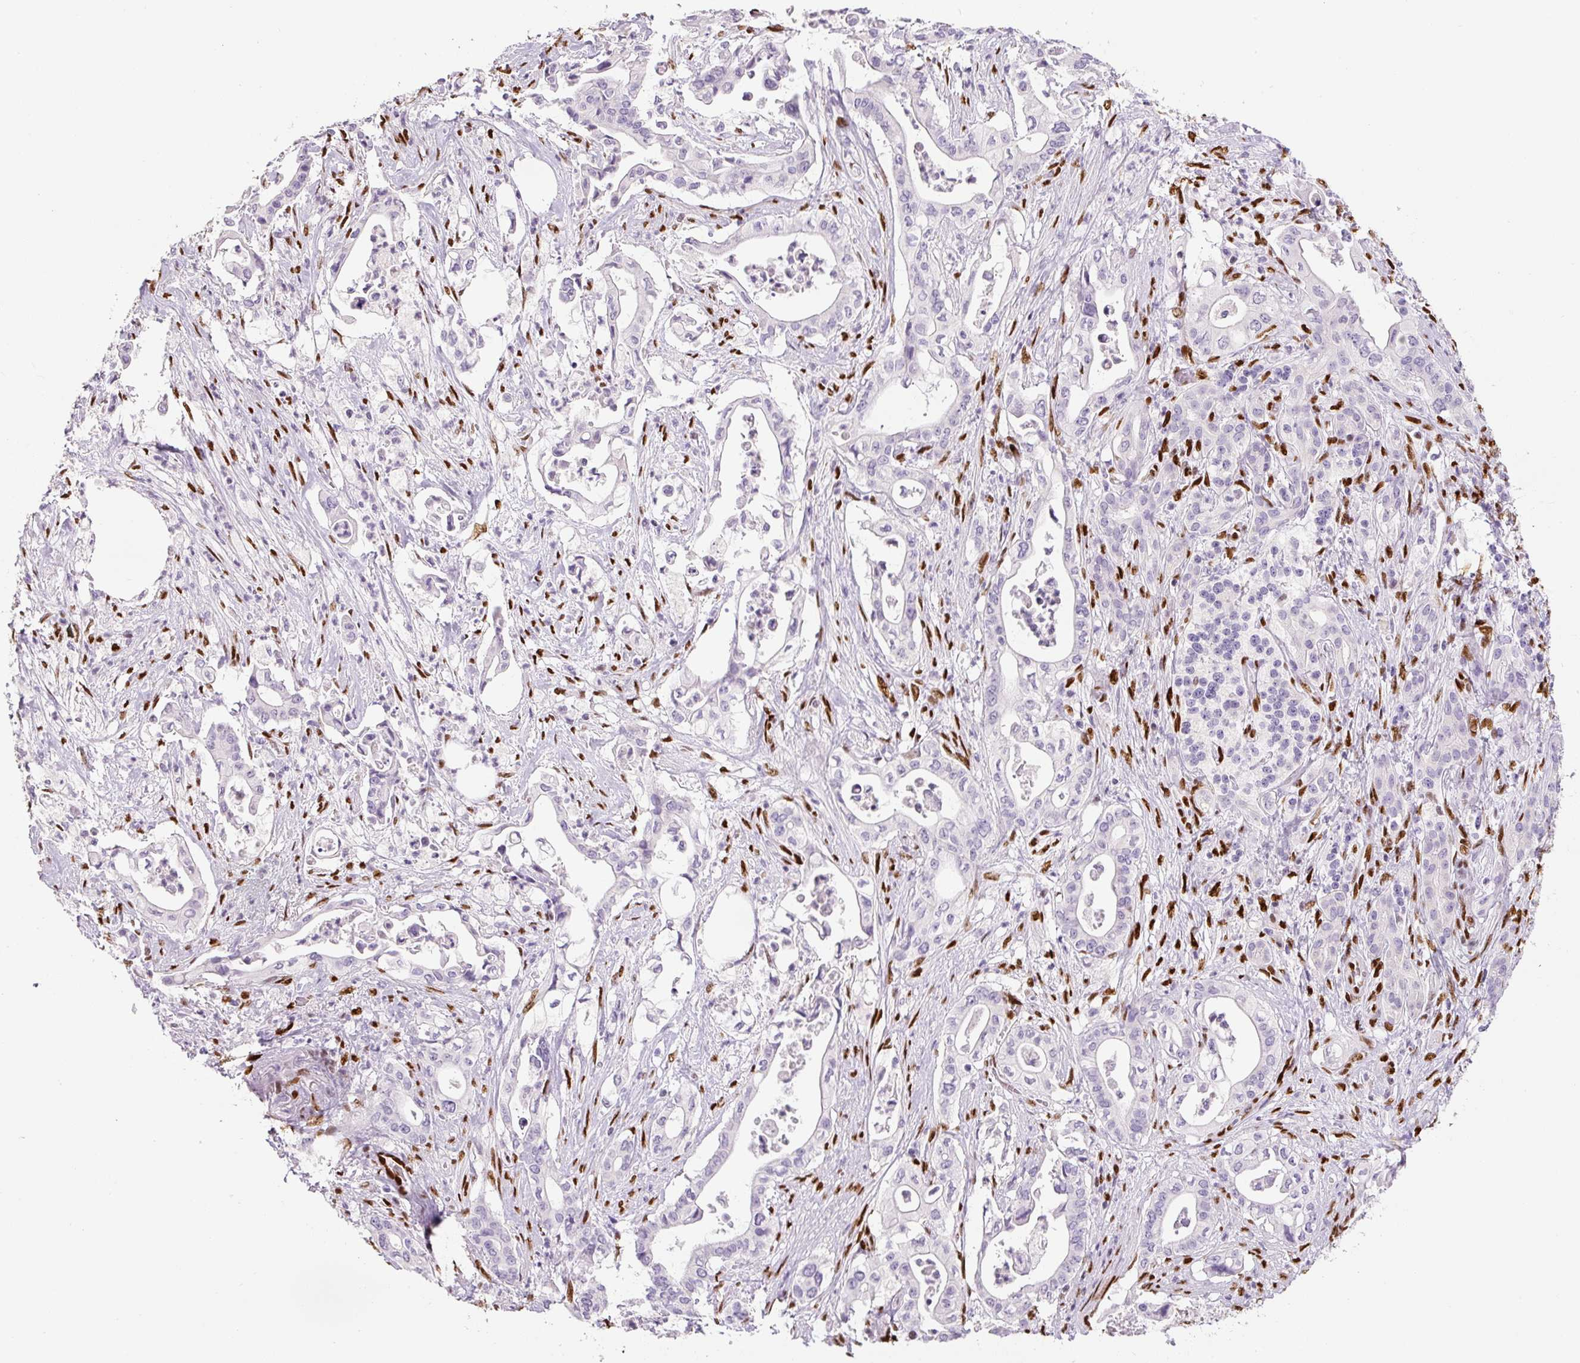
{"staining": {"intensity": "negative", "quantity": "none", "location": "none"}, "tissue": "pancreatic cancer", "cell_type": "Tumor cells", "image_type": "cancer", "snomed": [{"axis": "morphology", "description": "Adenocarcinoma, NOS"}, {"axis": "topography", "description": "Pancreas"}], "caption": "The image shows no significant expression in tumor cells of adenocarcinoma (pancreatic).", "gene": "ZEB1", "patient": {"sex": "female", "age": 77}}